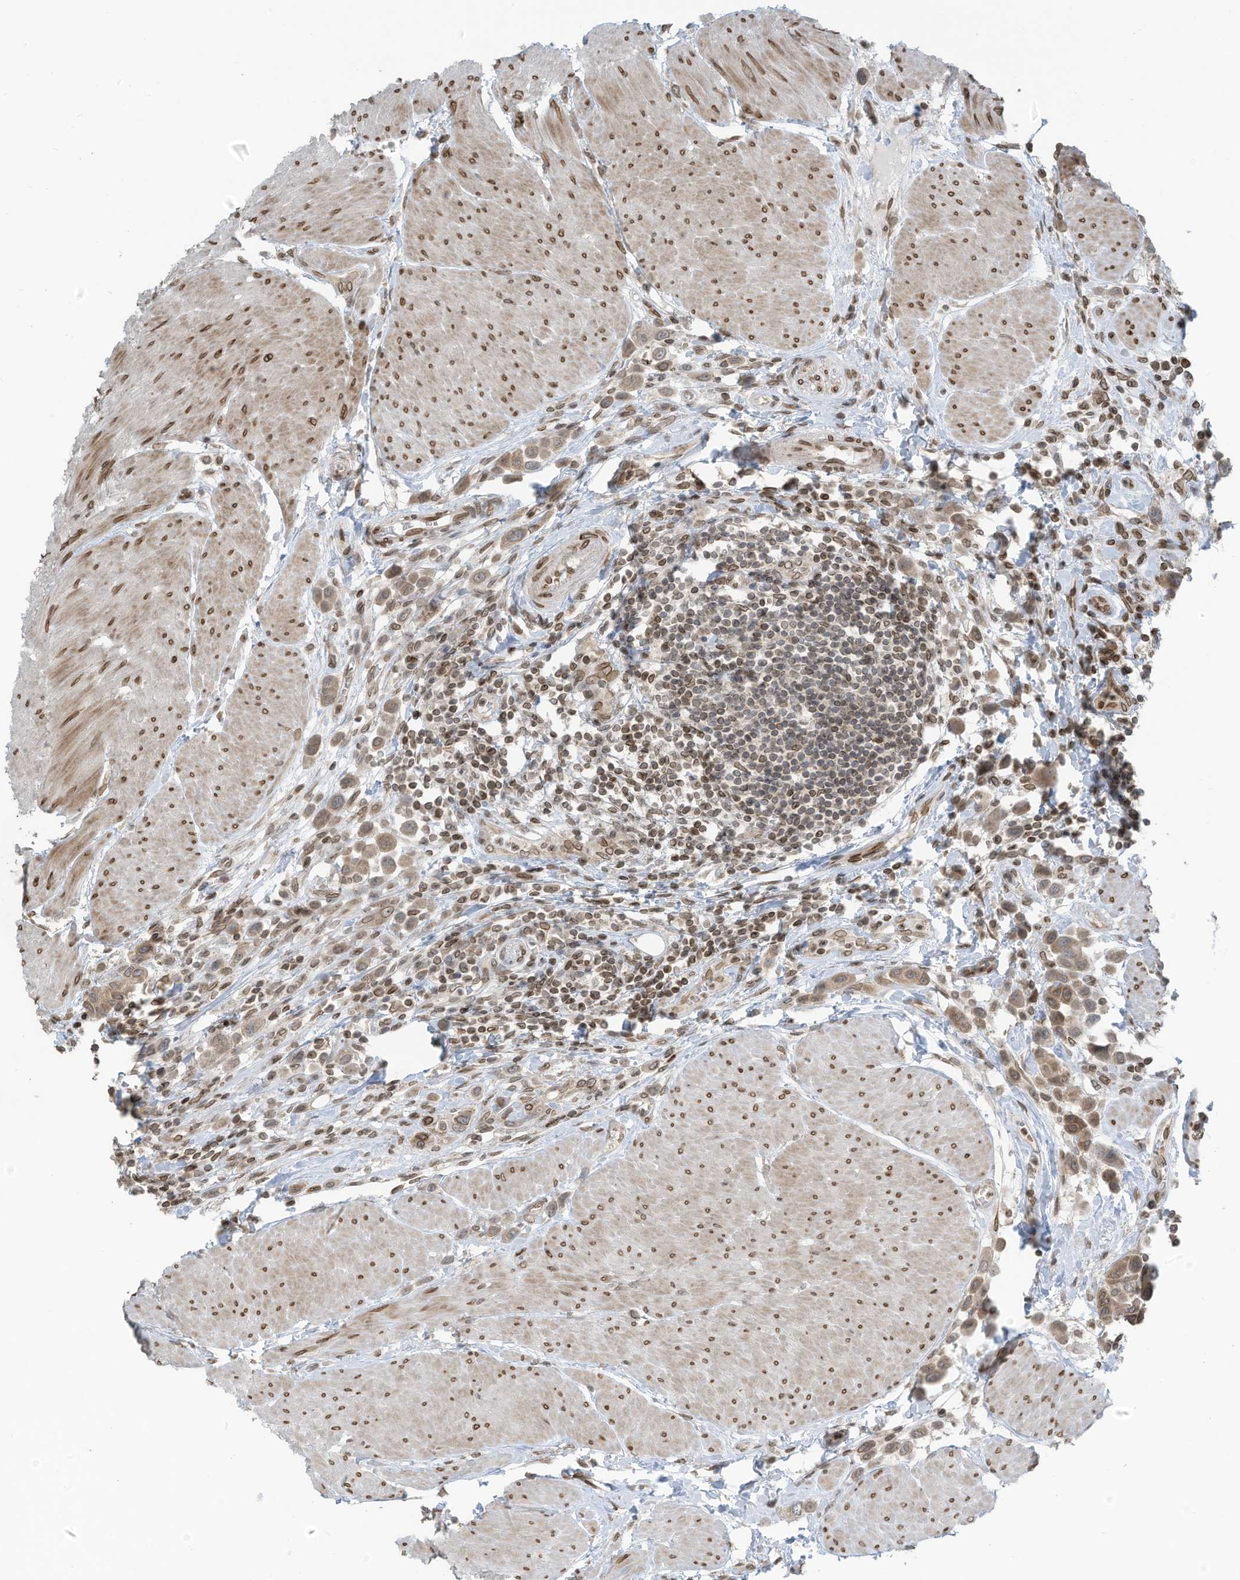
{"staining": {"intensity": "weak", "quantity": ">75%", "location": "cytoplasmic/membranous,nuclear"}, "tissue": "urothelial cancer", "cell_type": "Tumor cells", "image_type": "cancer", "snomed": [{"axis": "morphology", "description": "Urothelial carcinoma, High grade"}, {"axis": "topography", "description": "Urinary bladder"}], "caption": "Approximately >75% of tumor cells in high-grade urothelial carcinoma exhibit weak cytoplasmic/membranous and nuclear protein expression as visualized by brown immunohistochemical staining.", "gene": "RABL3", "patient": {"sex": "male", "age": 50}}